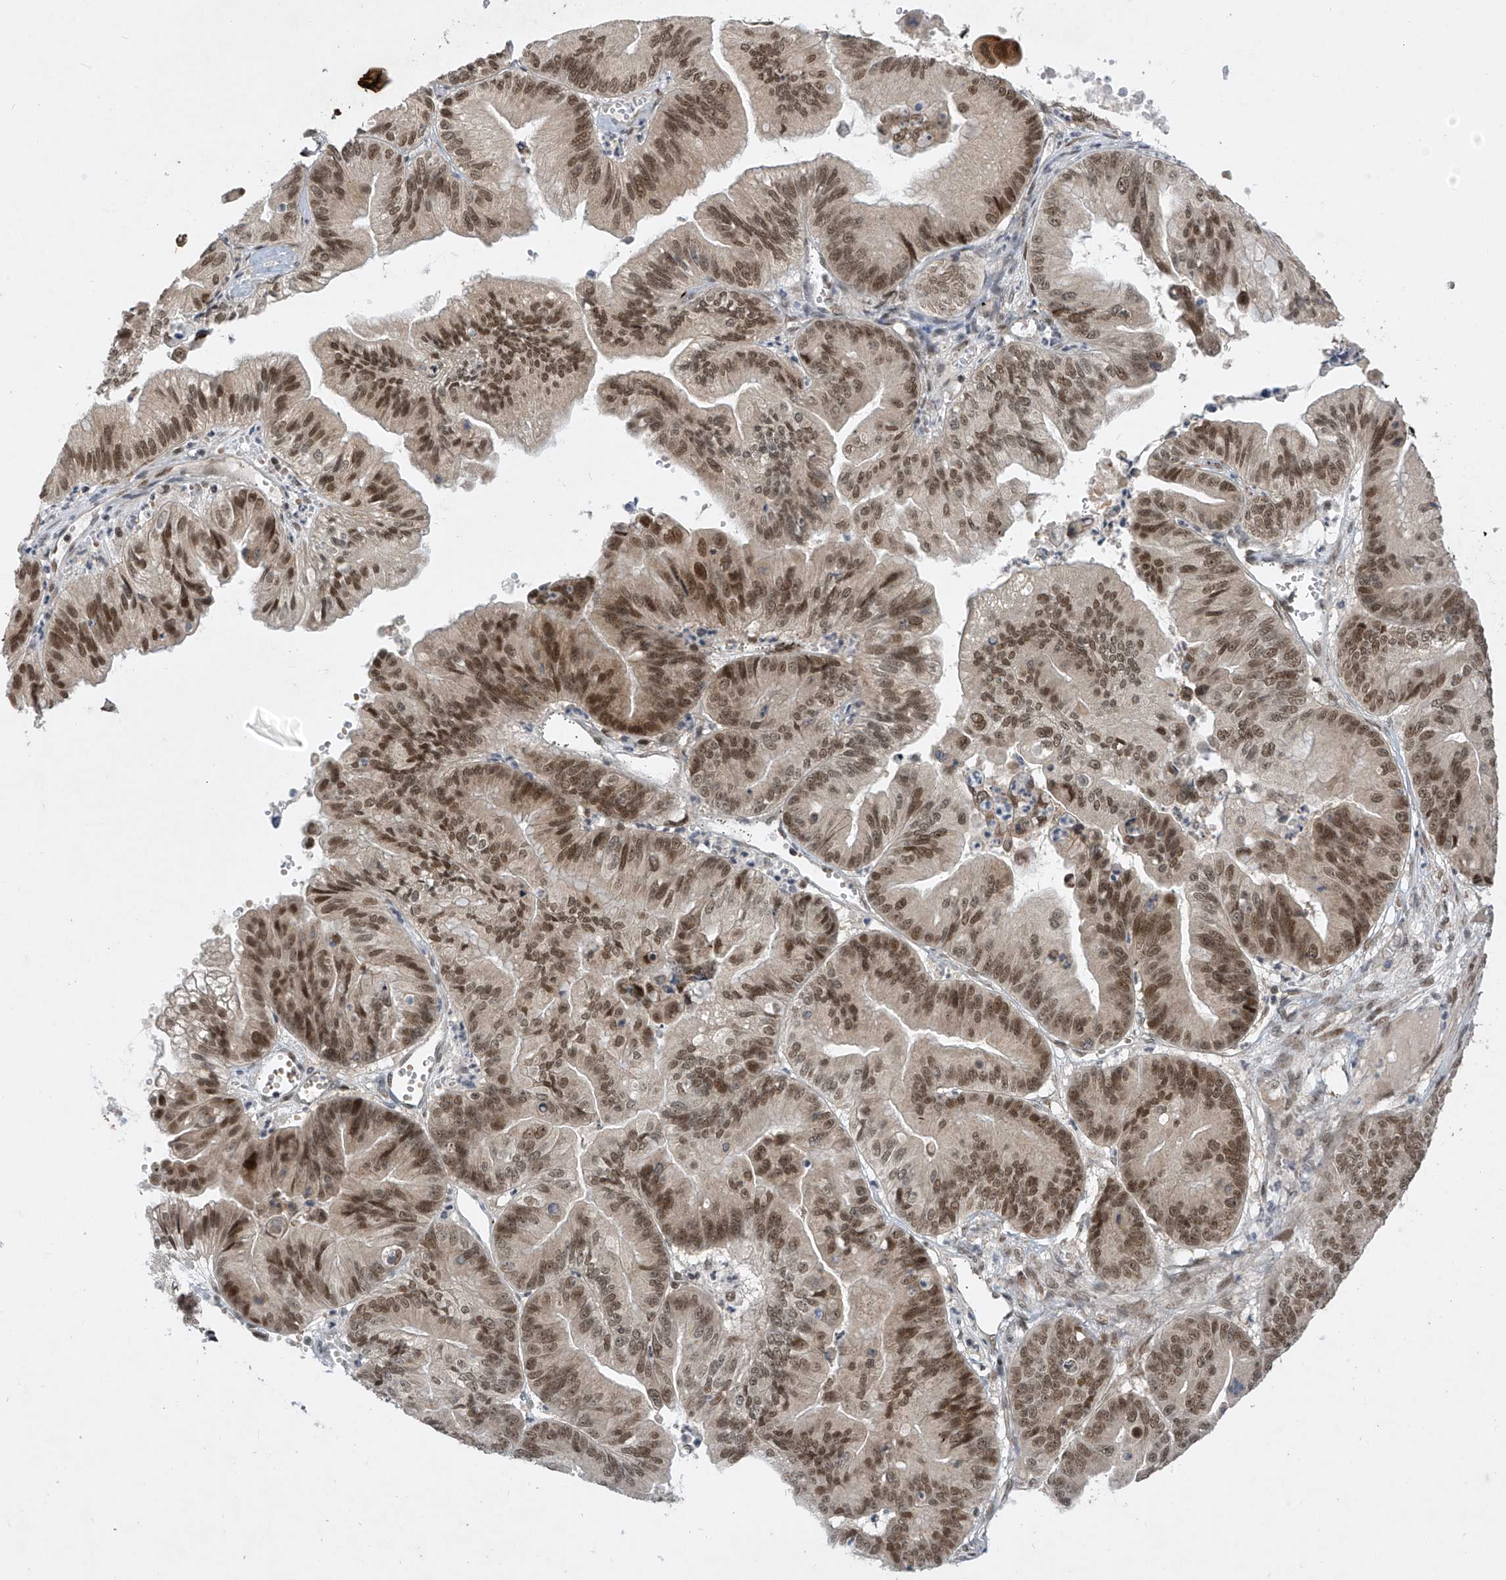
{"staining": {"intensity": "moderate", "quantity": ">75%", "location": "nuclear"}, "tissue": "ovarian cancer", "cell_type": "Tumor cells", "image_type": "cancer", "snomed": [{"axis": "morphology", "description": "Cystadenocarcinoma, mucinous, NOS"}, {"axis": "topography", "description": "Ovary"}], "caption": "Immunohistochemistry (IHC) histopathology image of human ovarian cancer stained for a protein (brown), which demonstrates medium levels of moderate nuclear staining in about >75% of tumor cells.", "gene": "LAGE3", "patient": {"sex": "female", "age": 71}}